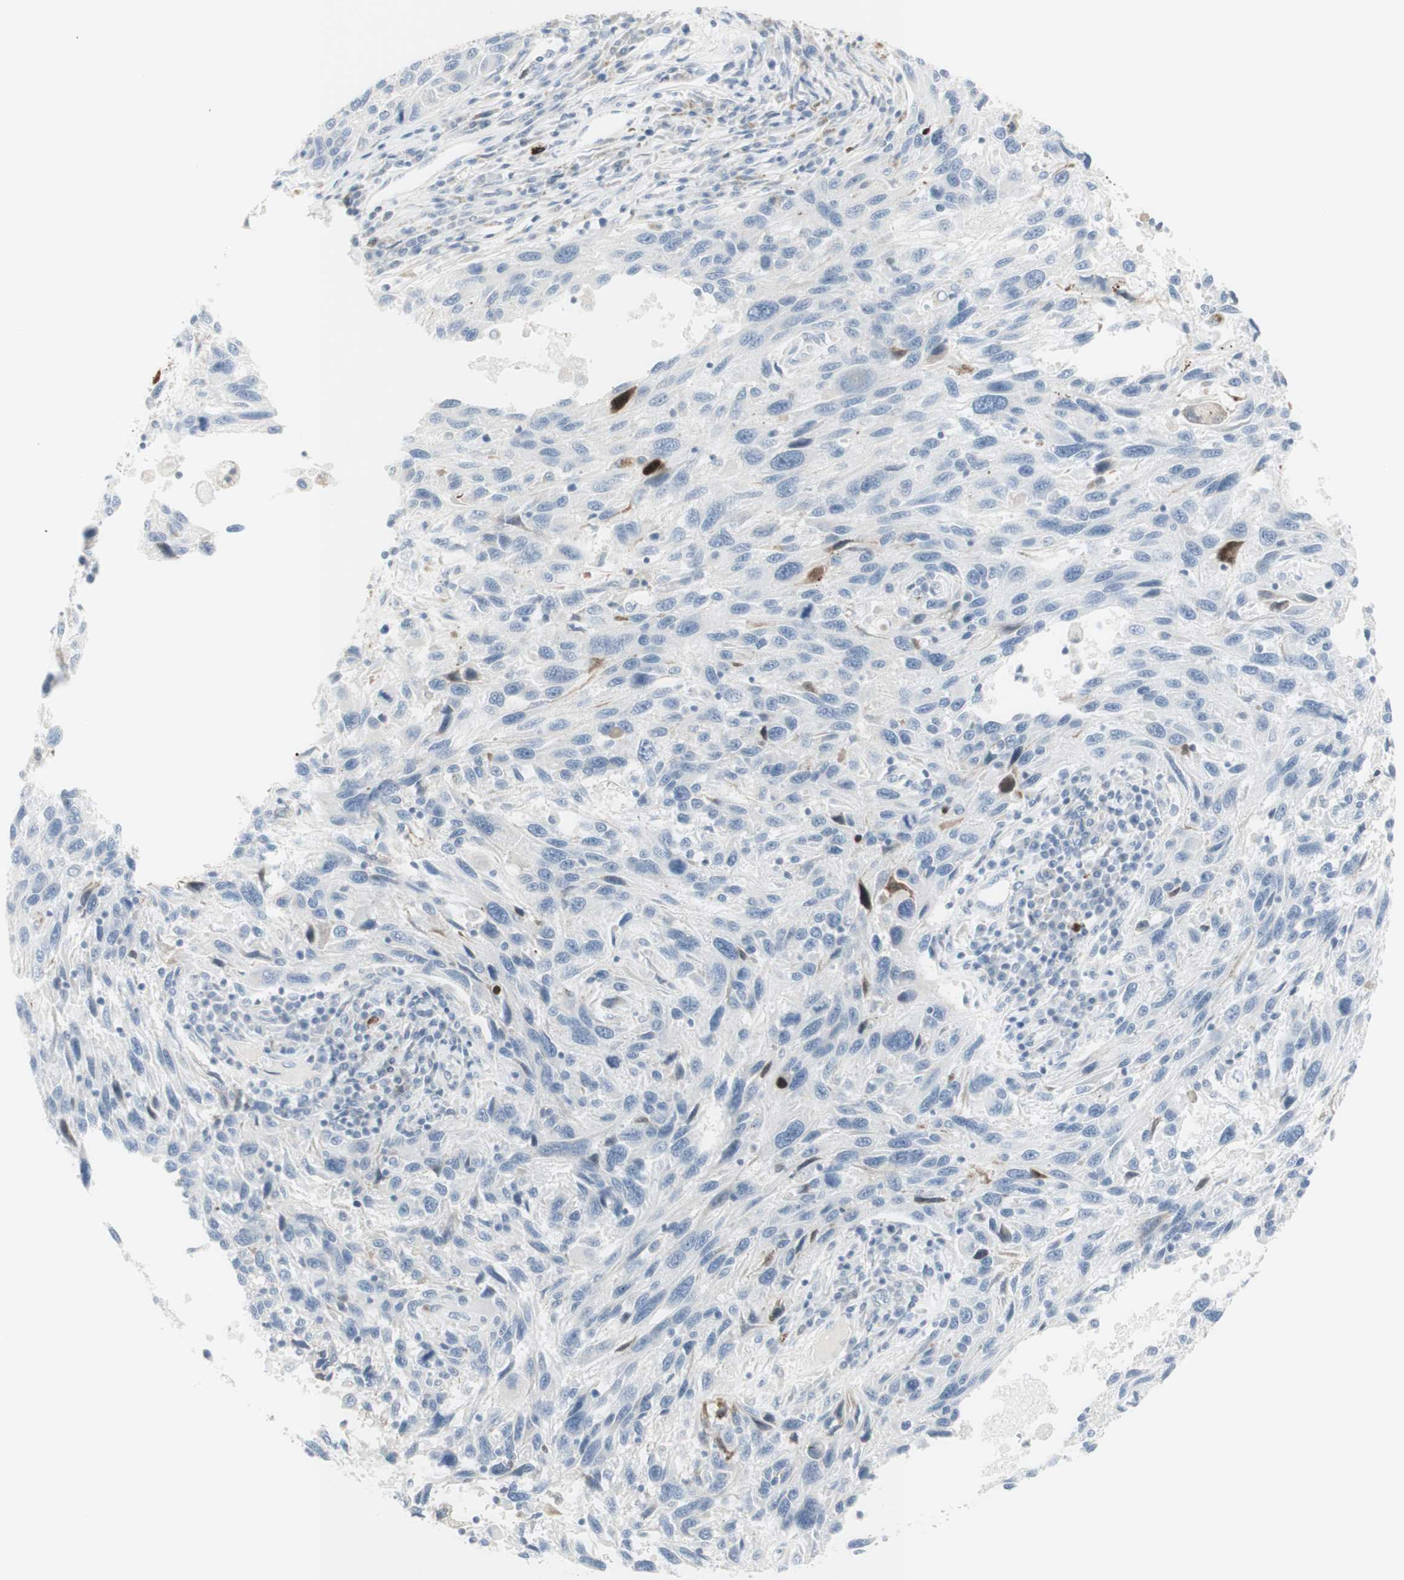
{"staining": {"intensity": "negative", "quantity": "none", "location": "none"}, "tissue": "melanoma", "cell_type": "Tumor cells", "image_type": "cancer", "snomed": [{"axis": "morphology", "description": "Malignant melanoma, NOS"}, {"axis": "topography", "description": "Skin"}], "caption": "Tumor cells are negative for brown protein staining in malignant melanoma.", "gene": "MDK", "patient": {"sex": "male", "age": 53}}